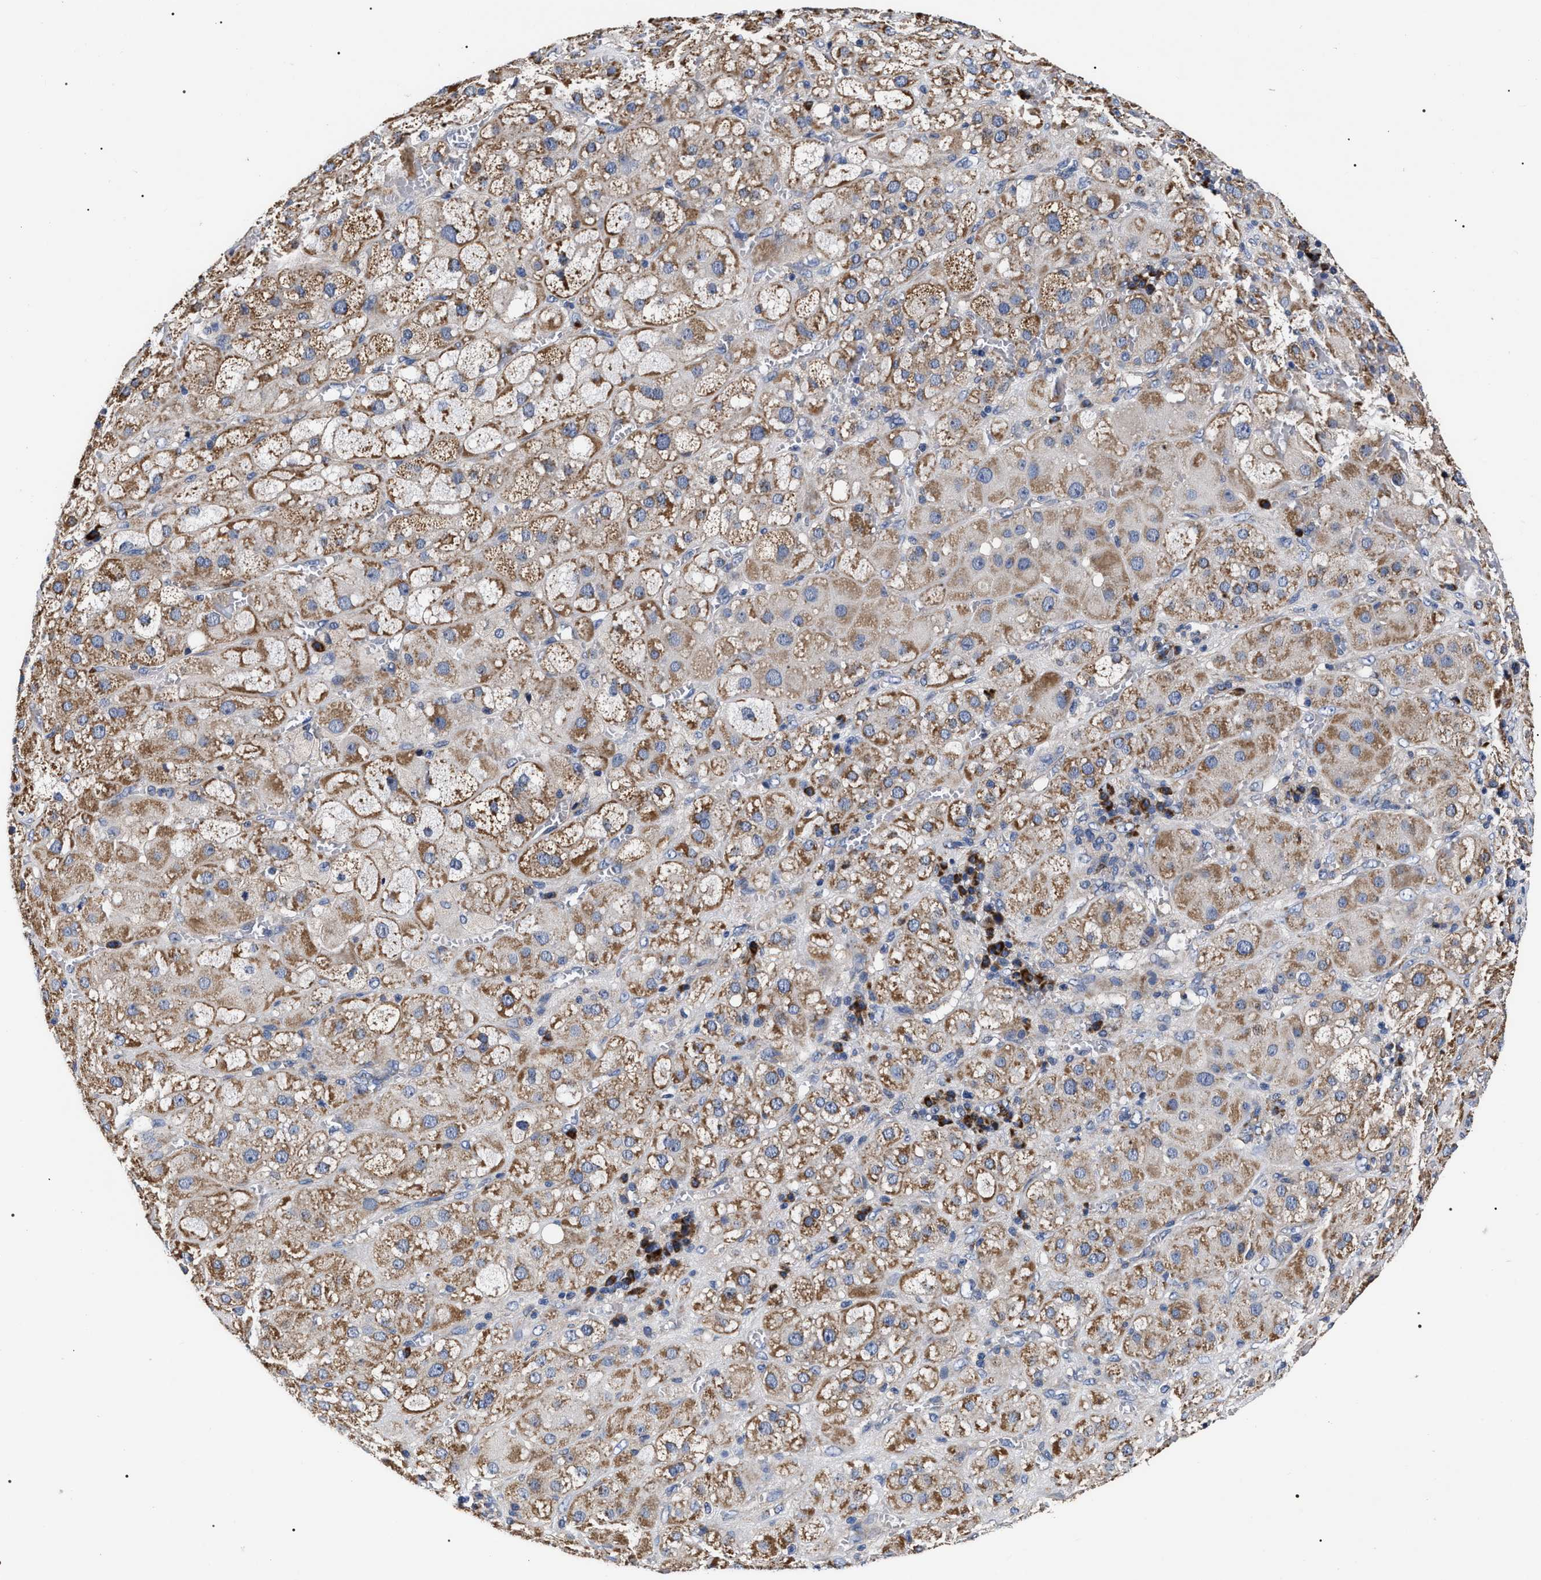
{"staining": {"intensity": "moderate", "quantity": ">75%", "location": "cytoplasmic/membranous"}, "tissue": "adrenal gland", "cell_type": "Glandular cells", "image_type": "normal", "snomed": [{"axis": "morphology", "description": "Normal tissue, NOS"}, {"axis": "topography", "description": "Adrenal gland"}], "caption": "A medium amount of moderate cytoplasmic/membranous staining is seen in approximately >75% of glandular cells in benign adrenal gland.", "gene": "MACC1", "patient": {"sex": "female", "age": 47}}